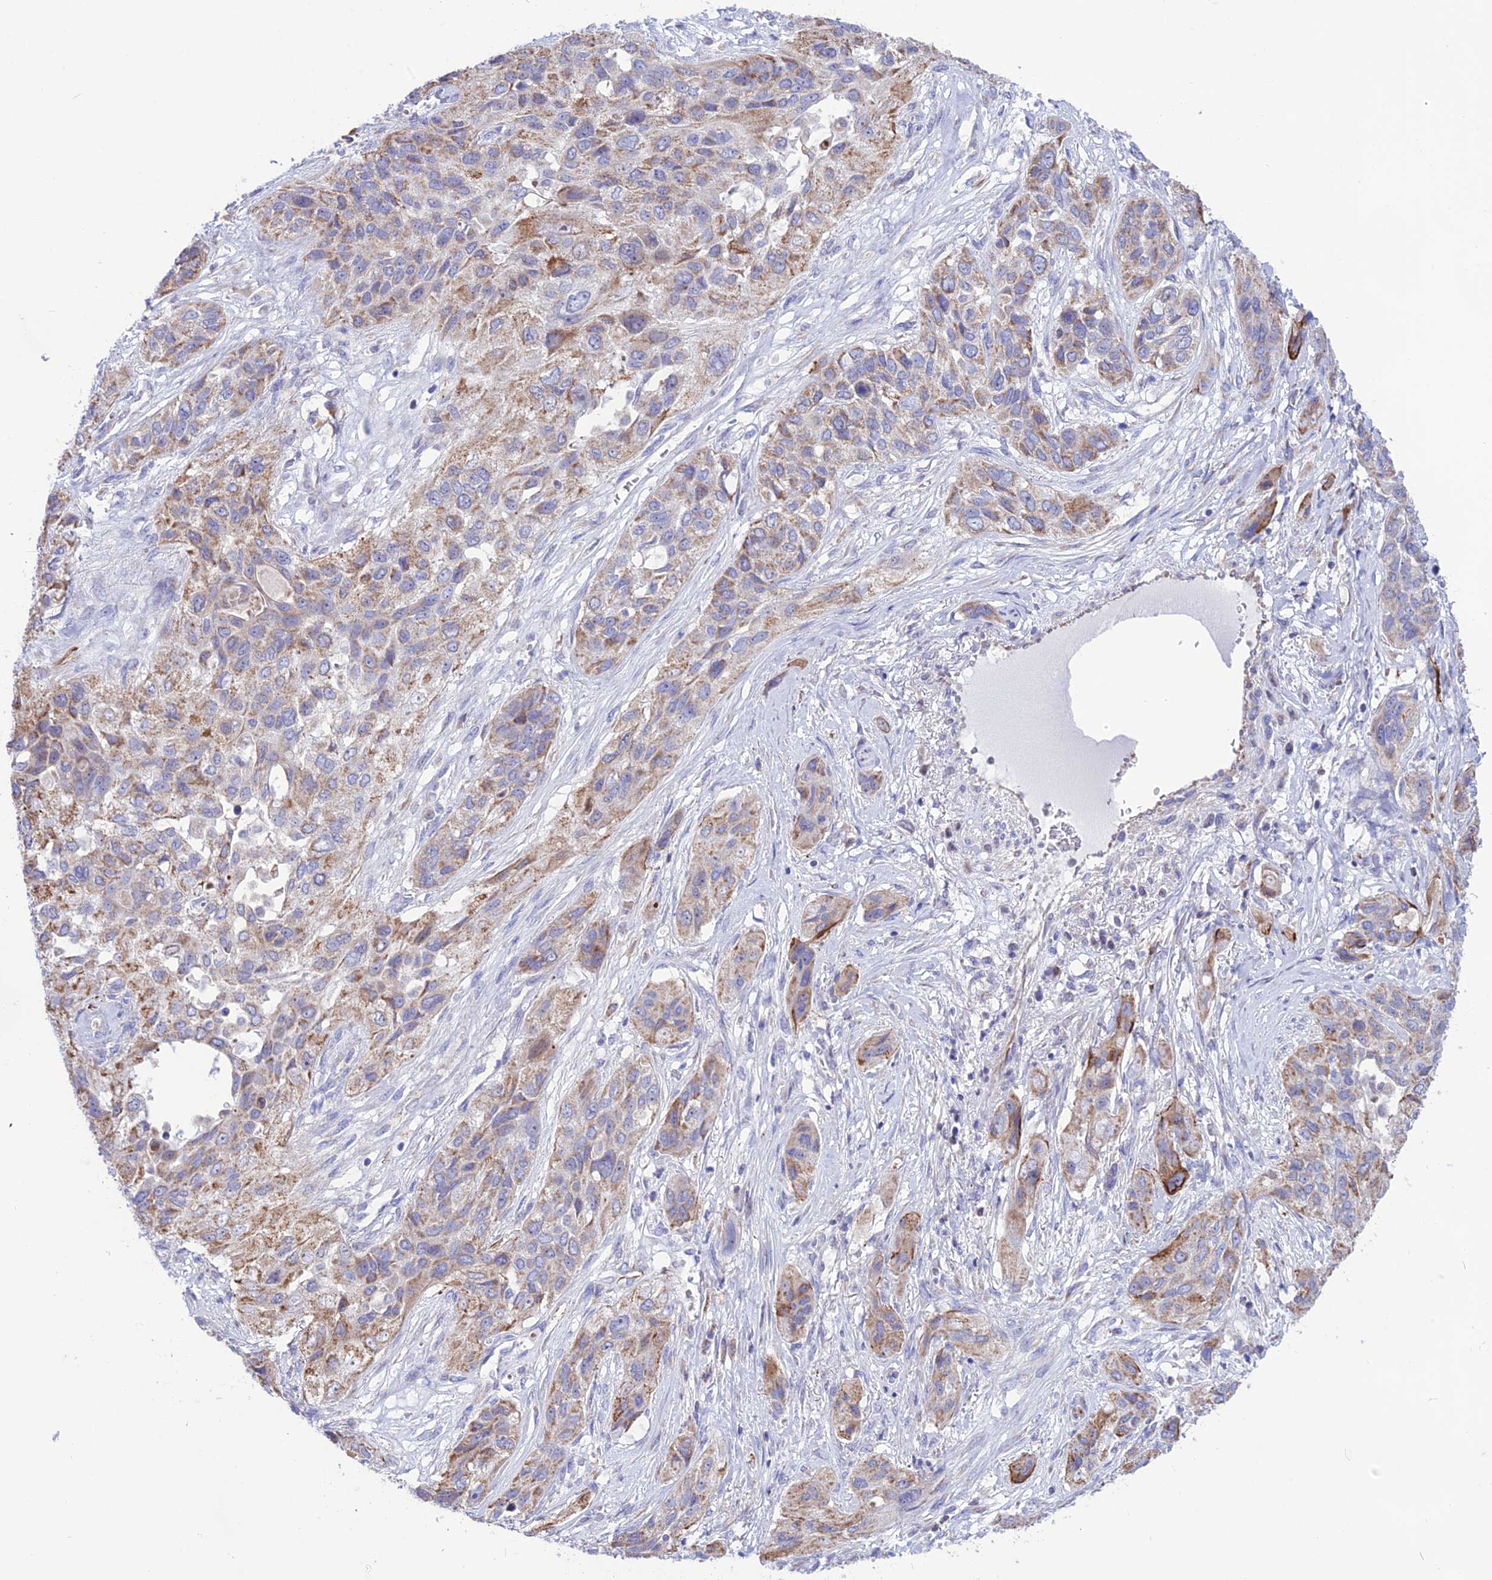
{"staining": {"intensity": "moderate", "quantity": "25%-75%", "location": "cytoplasmic/membranous"}, "tissue": "lung cancer", "cell_type": "Tumor cells", "image_type": "cancer", "snomed": [{"axis": "morphology", "description": "Squamous cell carcinoma, NOS"}, {"axis": "topography", "description": "Lung"}], "caption": "Approximately 25%-75% of tumor cells in squamous cell carcinoma (lung) show moderate cytoplasmic/membranous protein staining as visualized by brown immunohistochemical staining.", "gene": "DOC2B", "patient": {"sex": "female", "age": 70}}